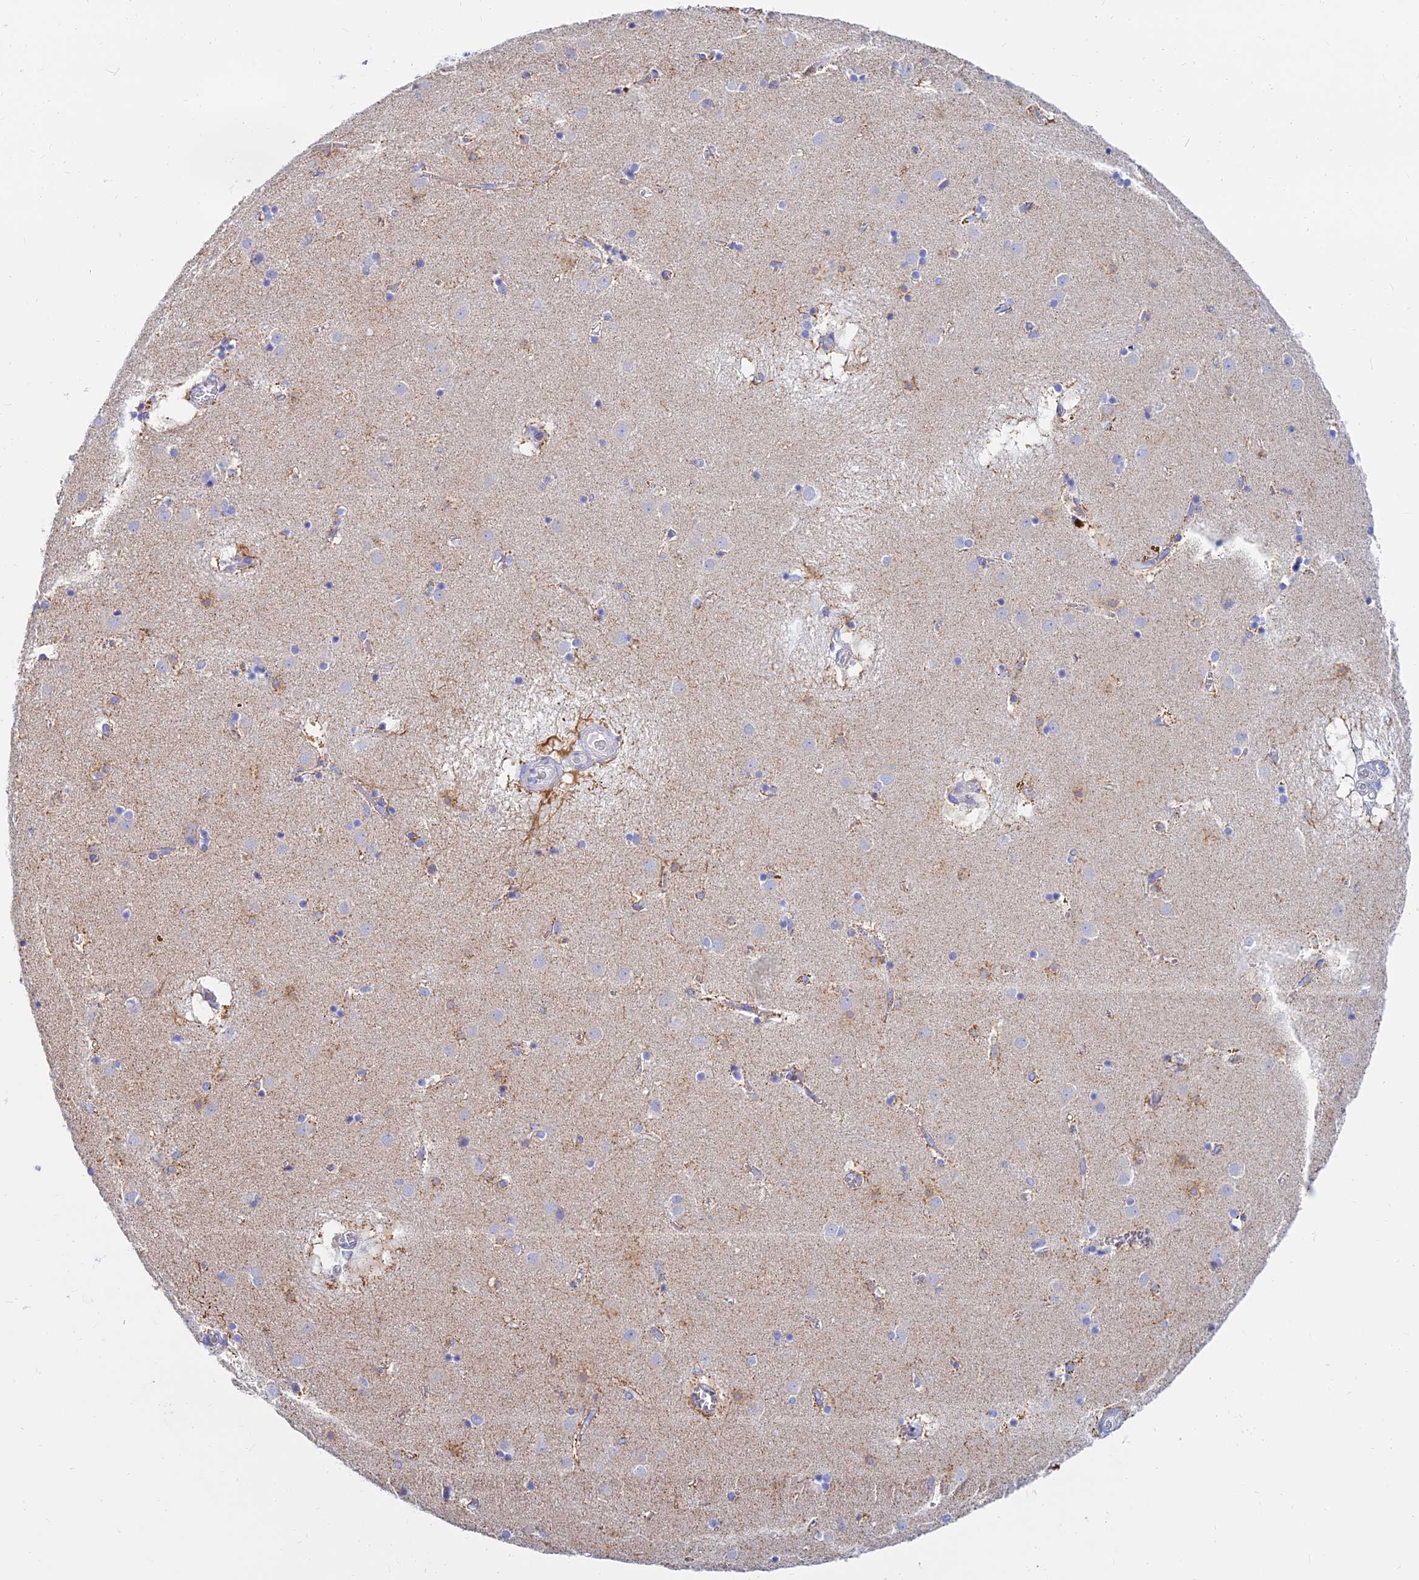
{"staining": {"intensity": "moderate", "quantity": "<25%", "location": "cytoplasmic/membranous"}, "tissue": "caudate", "cell_type": "Glial cells", "image_type": "normal", "snomed": [{"axis": "morphology", "description": "Normal tissue, NOS"}, {"axis": "topography", "description": "Lateral ventricle wall"}], "caption": "Benign caudate exhibits moderate cytoplasmic/membranous staining in approximately <25% of glial cells, visualized by immunohistochemistry. The staining is performed using DAB (3,3'-diaminobenzidine) brown chromogen to label protein expression. The nuclei are counter-stained blue using hematoxylin.", "gene": "MGST1", "patient": {"sex": "male", "age": 70}}